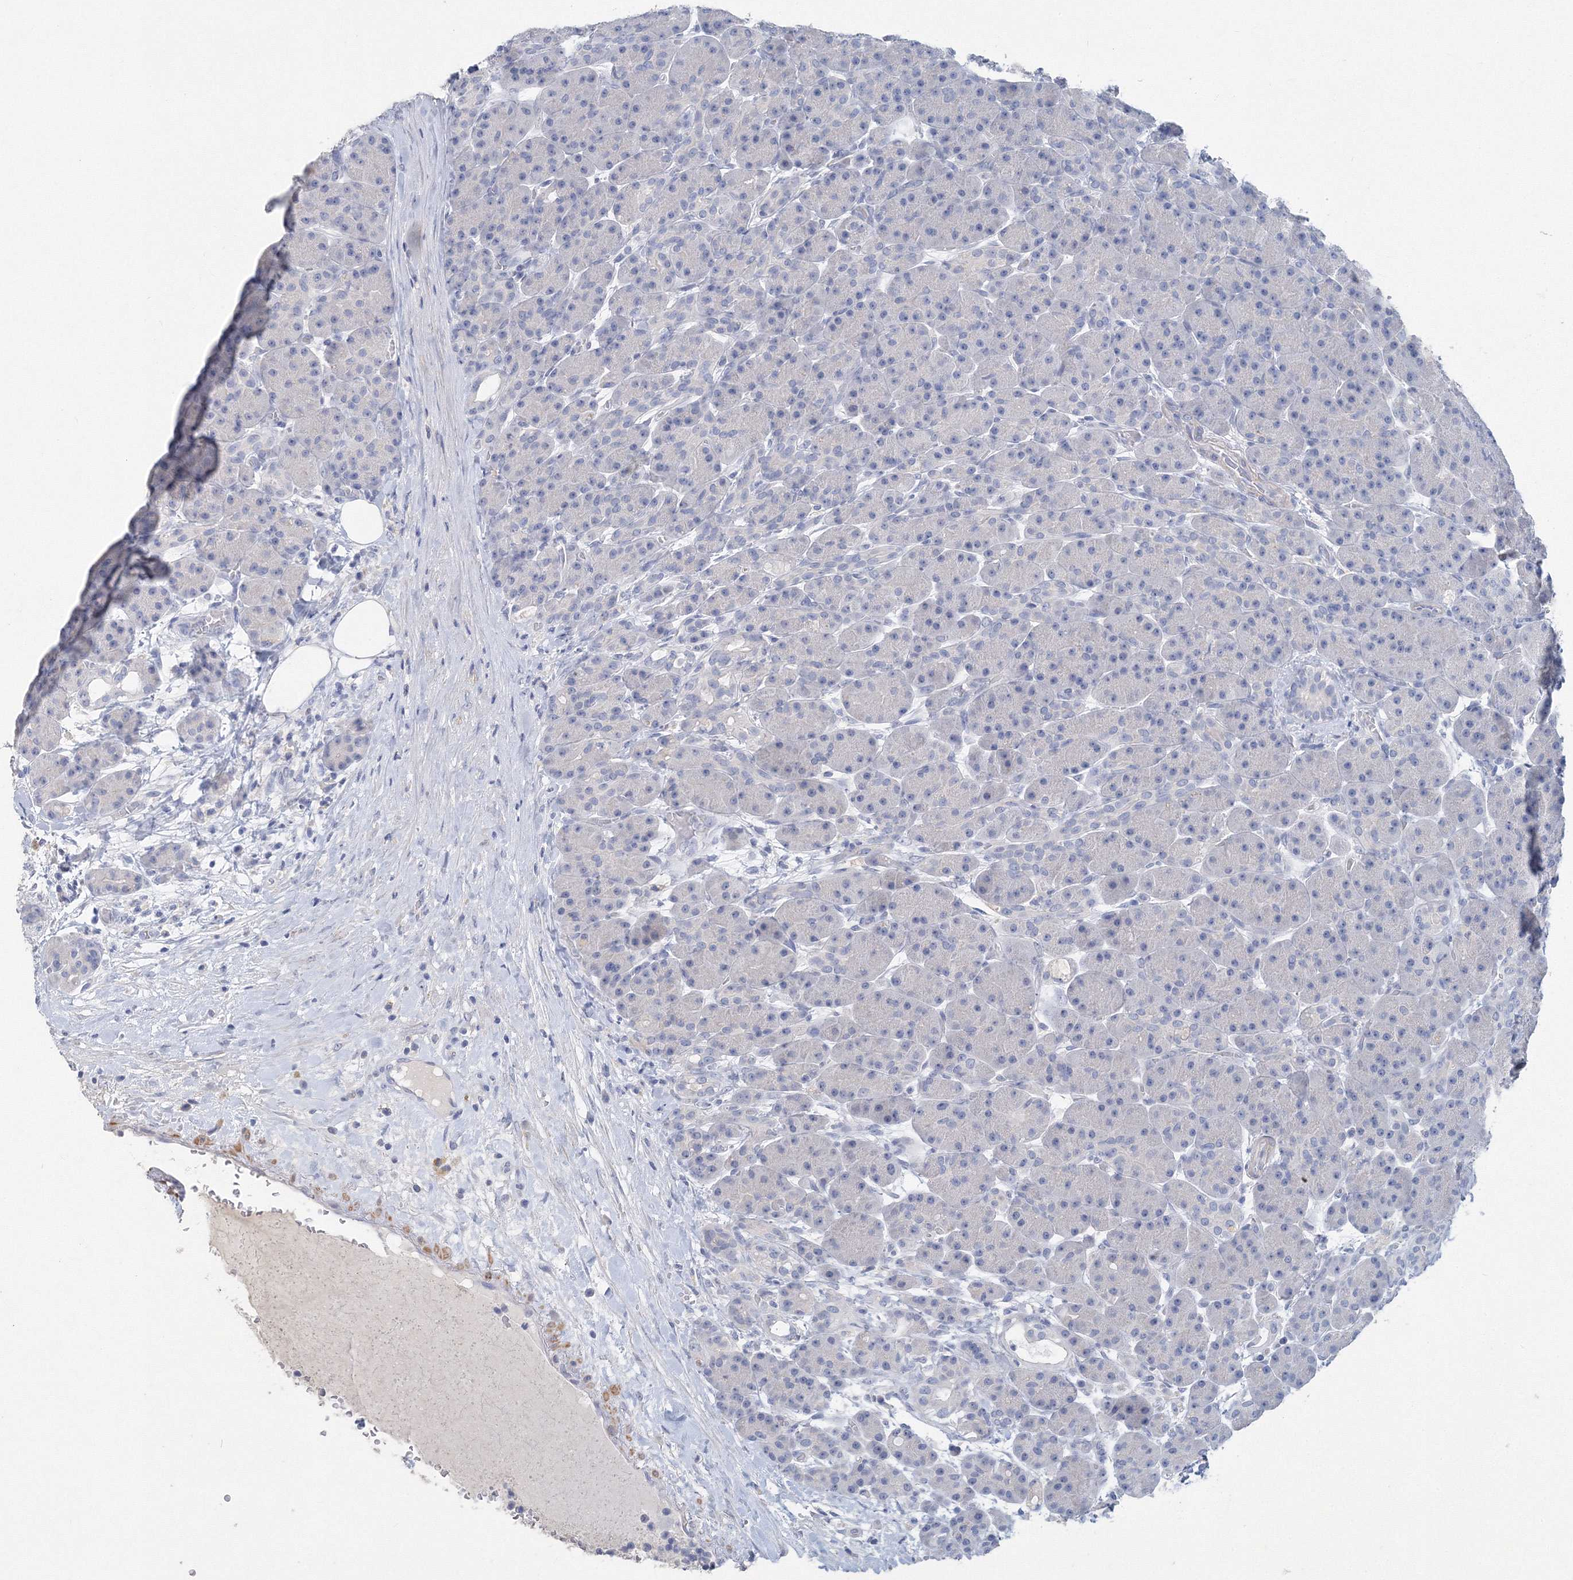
{"staining": {"intensity": "negative", "quantity": "none", "location": "none"}, "tissue": "pancreas", "cell_type": "Exocrine glandular cells", "image_type": "normal", "snomed": [{"axis": "morphology", "description": "Normal tissue, NOS"}, {"axis": "topography", "description": "Pancreas"}], "caption": "DAB immunohistochemical staining of unremarkable pancreas demonstrates no significant positivity in exocrine glandular cells. (Brightfield microscopy of DAB (3,3'-diaminobenzidine) IHC at high magnification).", "gene": "OSBPL6", "patient": {"sex": "male", "age": 63}}